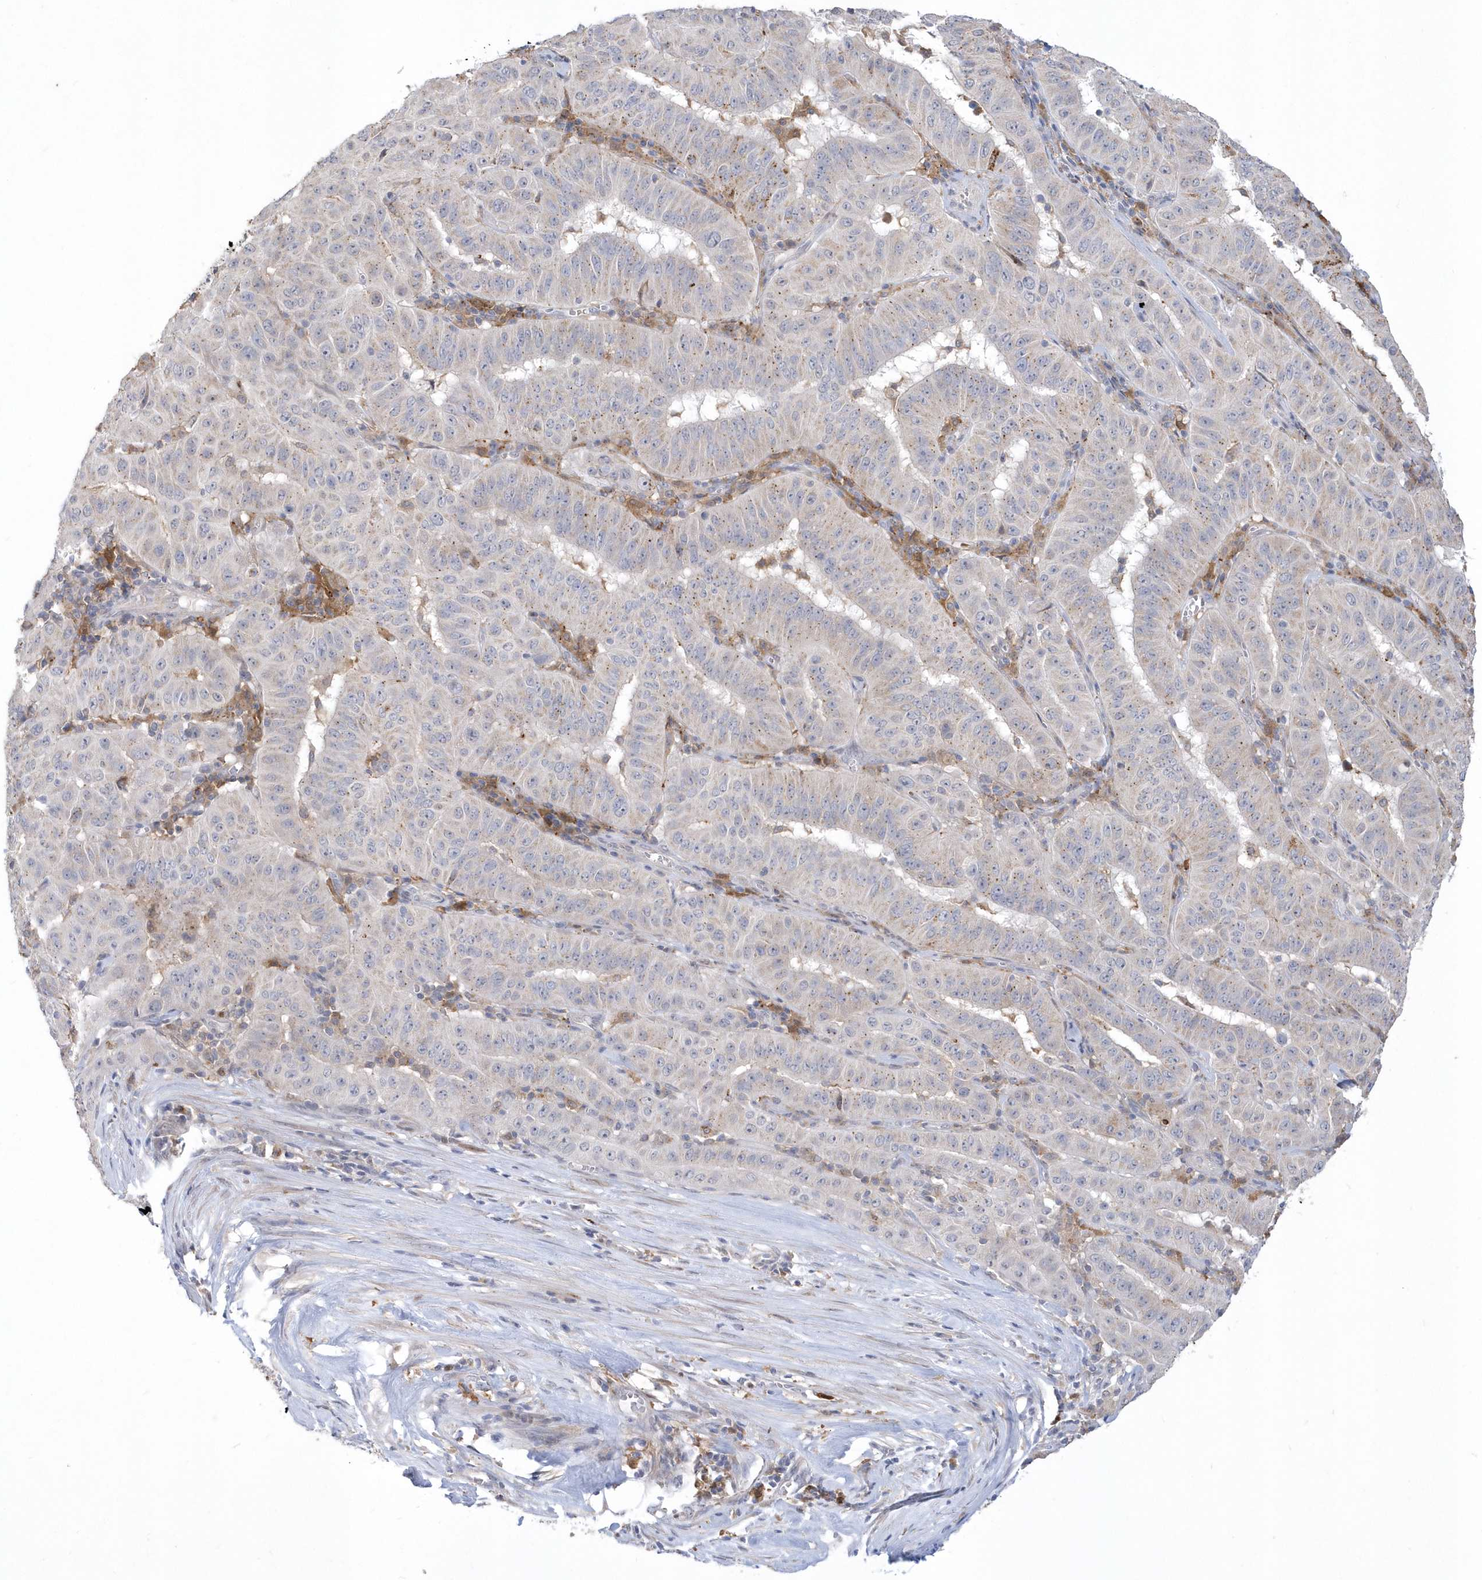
{"staining": {"intensity": "negative", "quantity": "none", "location": "none"}, "tissue": "pancreatic cancer", "cell_type": "Tumor cells", "image_type": "cancer", "snomed": [{"axis": "morphology", "description": "Adenocarcinoma, NOS"}, {"axis": "topography", "description": "Pancreas"}], "caption": "The image reveals no significant expression in tumor cells of pancreatic cancer (adenocarcinoma). (DAB IHC visualized using brightfield microscopy, high magnification).", "gene": "TSPEAR", "patient": {"sex": "male", "age": 63}}